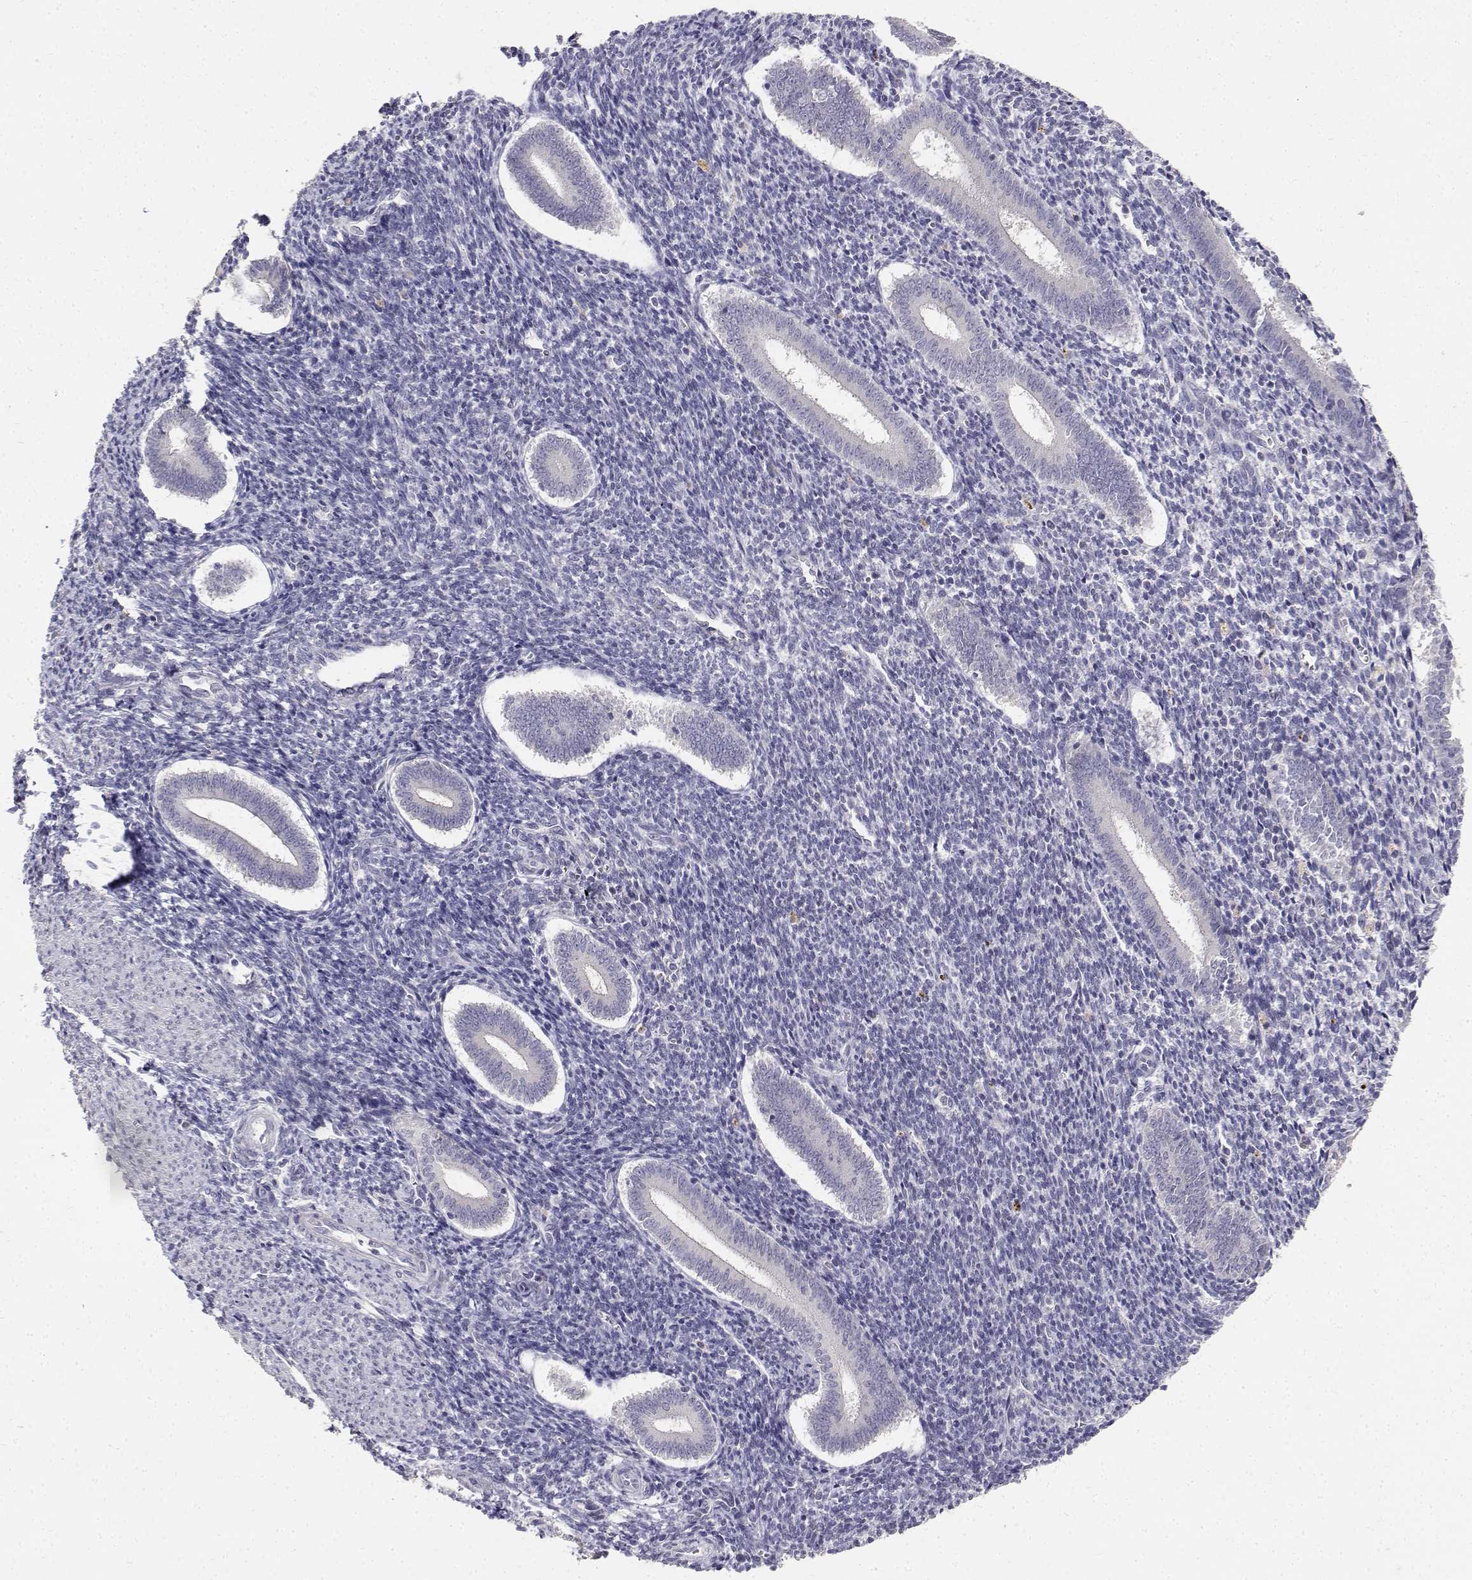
{"staining": {"intensity": "negative", "quantity": "none", "location": "none"}, "tissue": "endometrium", "cell_type": "Cells in endometrial stroma", "image_type": "normal", "snomed": [{"axis": "morphology", "description": "Normal tissue, NOS"}, {"axis": "topography", "description": "Endometrium"}], "caption": "Immunohistochemistry (IHC) of unremarkable endometrium shows no positivity in cells in endometrial stroma.", "gene": "PAEP", "patient": {"sex": "female", "age": 25}}